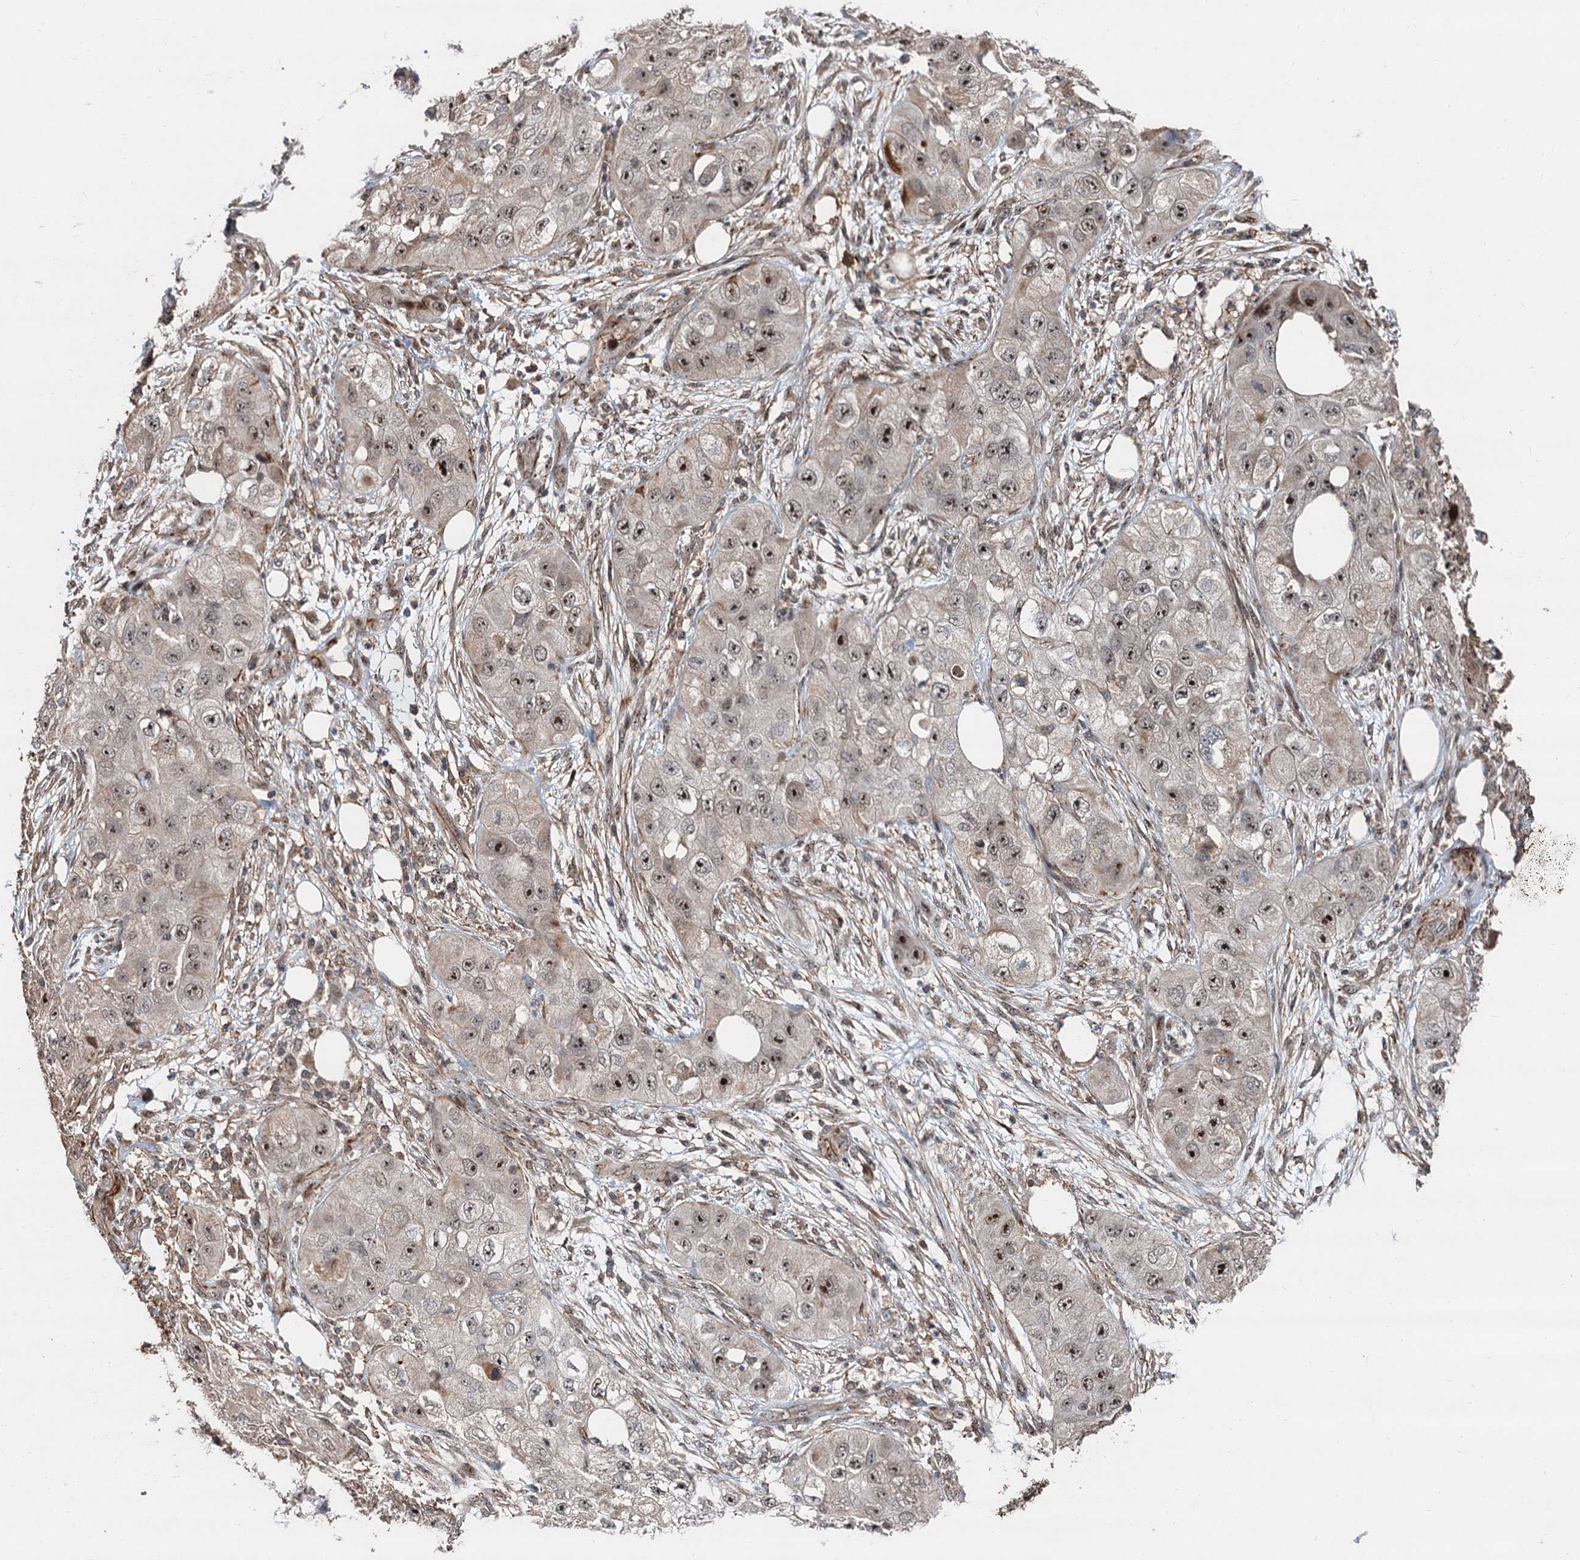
{"staining": {"intensity": "moderate", "quantity": ">75%", "location": "nuclear"}, "tissue": "skin cancer", "cell_type": "Tumor cells", "image_type": "cancer", "snomed": [{"axis": "morphology", "description": "Squamous cell carcinoma, NOS"}, {"axis": "topography", "description": "Skin"}, {"axis": "topography", "description": "Subcutis"}], "caption": "Skin cancer (squamous cell carcinoma) stained with a brown dye shows moderate nuclear positive staining in approximately >75% of tumor cells.", "gene": "TMA16", "patient": {"sex": "male", "age": 73}}